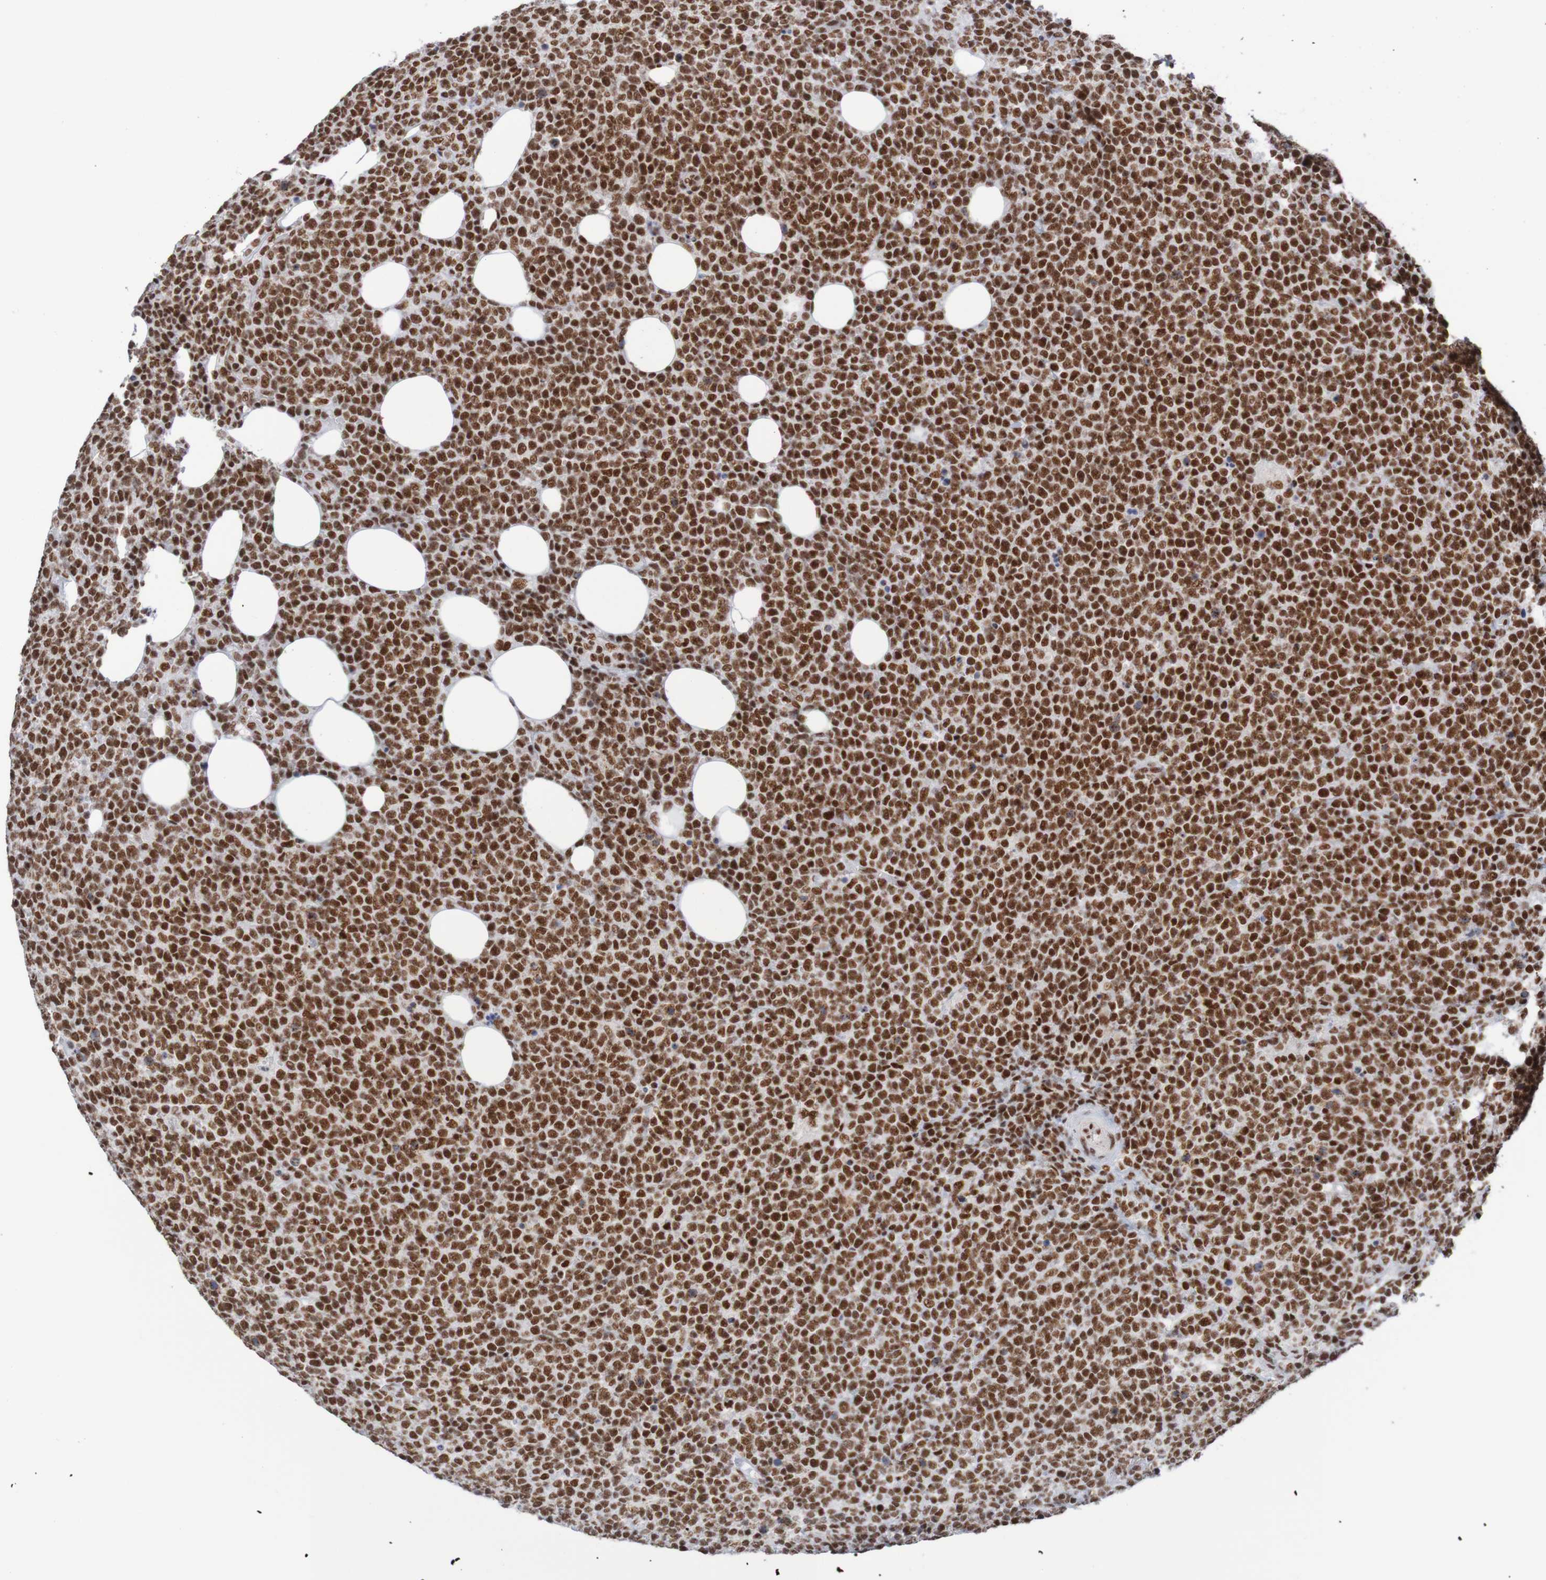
{"staining": {"intensity": "strong", "quantity": ">75%", "location": "nuclear"}, "tissue": "lymphoma", "cell_type": "Tumor cells", "image_type": "cancer", "snomed": [{"axis": "morphology", "description": "Malignant lymphoma, non-Hodgkin's type, High grade"}, {"axis": "topography", "description": "Lymph node"}], "caption": "IHC of high-grade malignant lymphoma, non-Hodgkin's type shows high levels of strong nuclear expression in about >75% of tumor cells. (Stains: DAB in brown, nuclei in blue, Microscopy: brightfield microscopy at high magnification).", "gene": "THRAP3", "patient": {"sex": "male", "age": 61}}